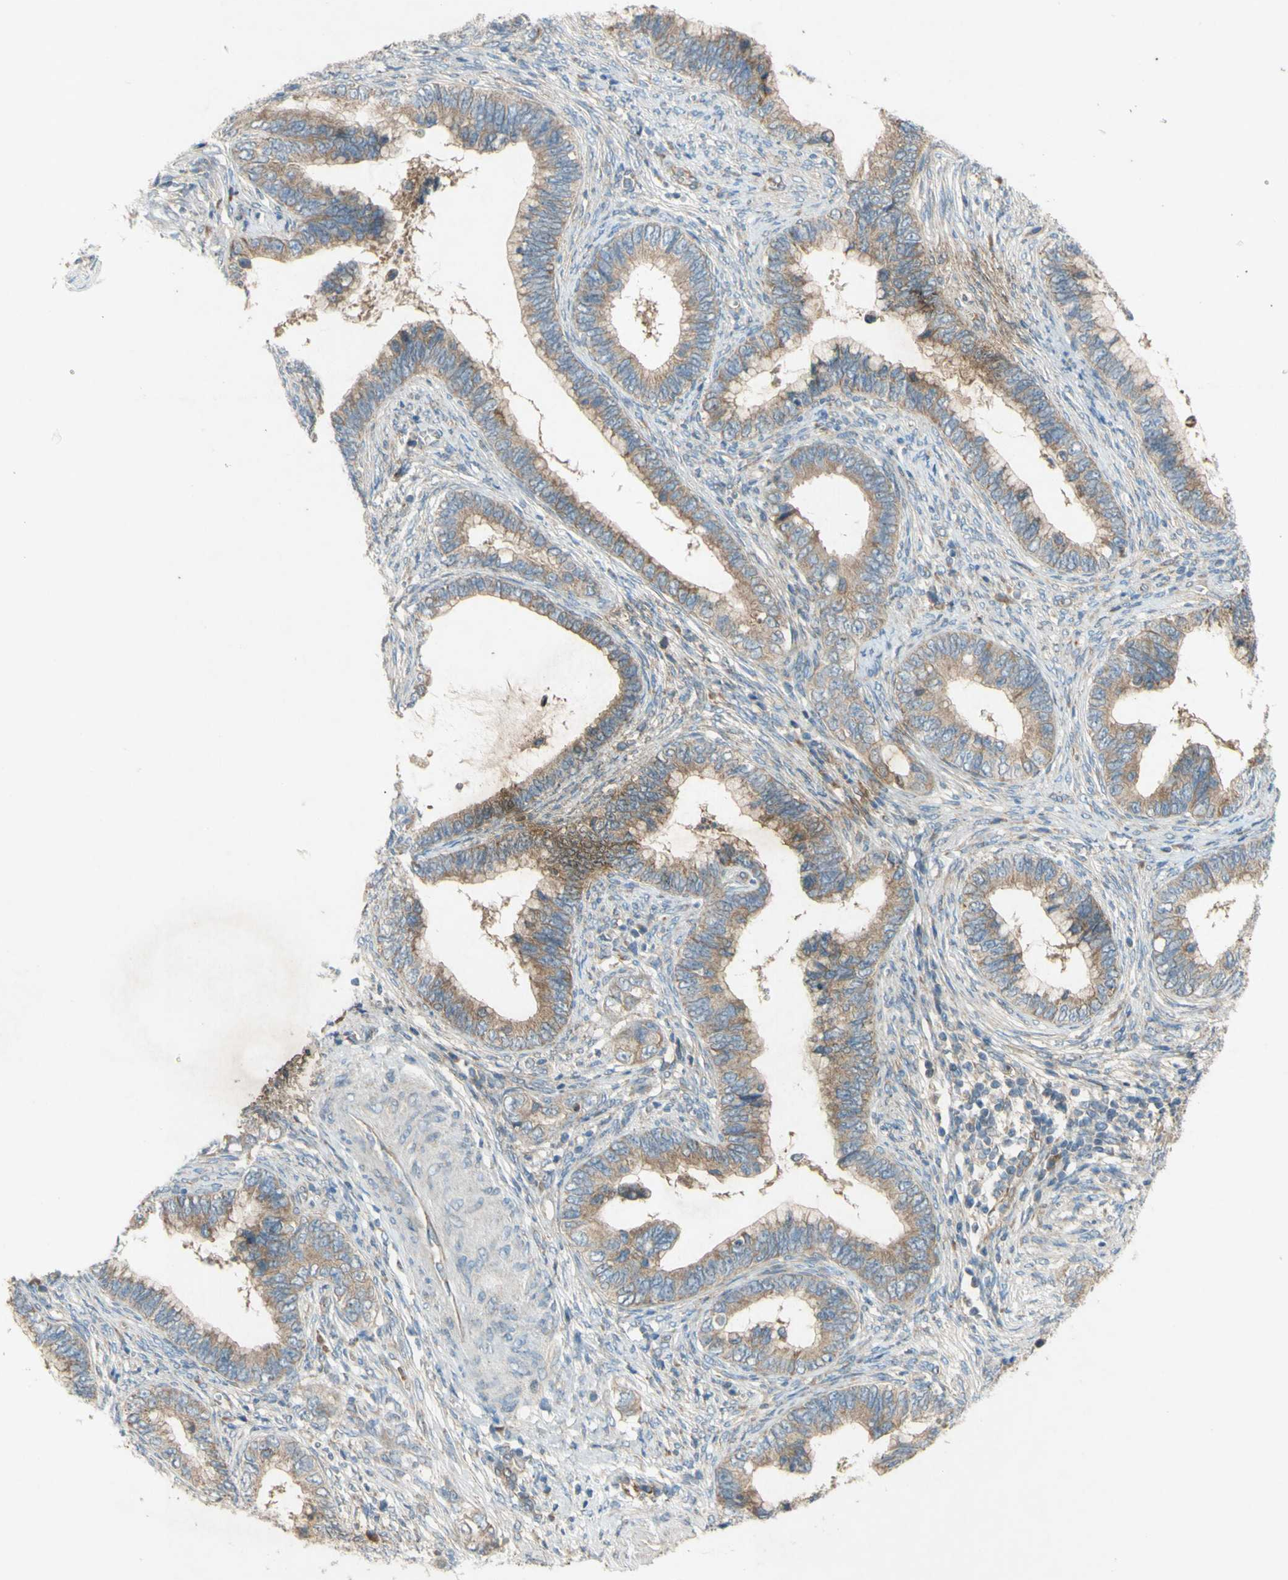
{"staining": {"intensity": "moderate", "quantity": ">75%", "location": "cytoplasmic/membranous"}, "tissue": "cervical cancer", "cell_type": "Tumor cells", "image_type": "cancer", "snomed": [{"axis": "morphology", "description": "Adenocarcinoma, NOS"}, {"axis": "topography", "description": "Cervix"}], "caption": "Approximately >75% of tumor cells in human cervical cancer demonstrate moderate cytoplasmic/membranous protein expression as visualized by brown immunohistochemical staining.", "gene": "TST", "patient": {"sex": "female", "age": 44}}